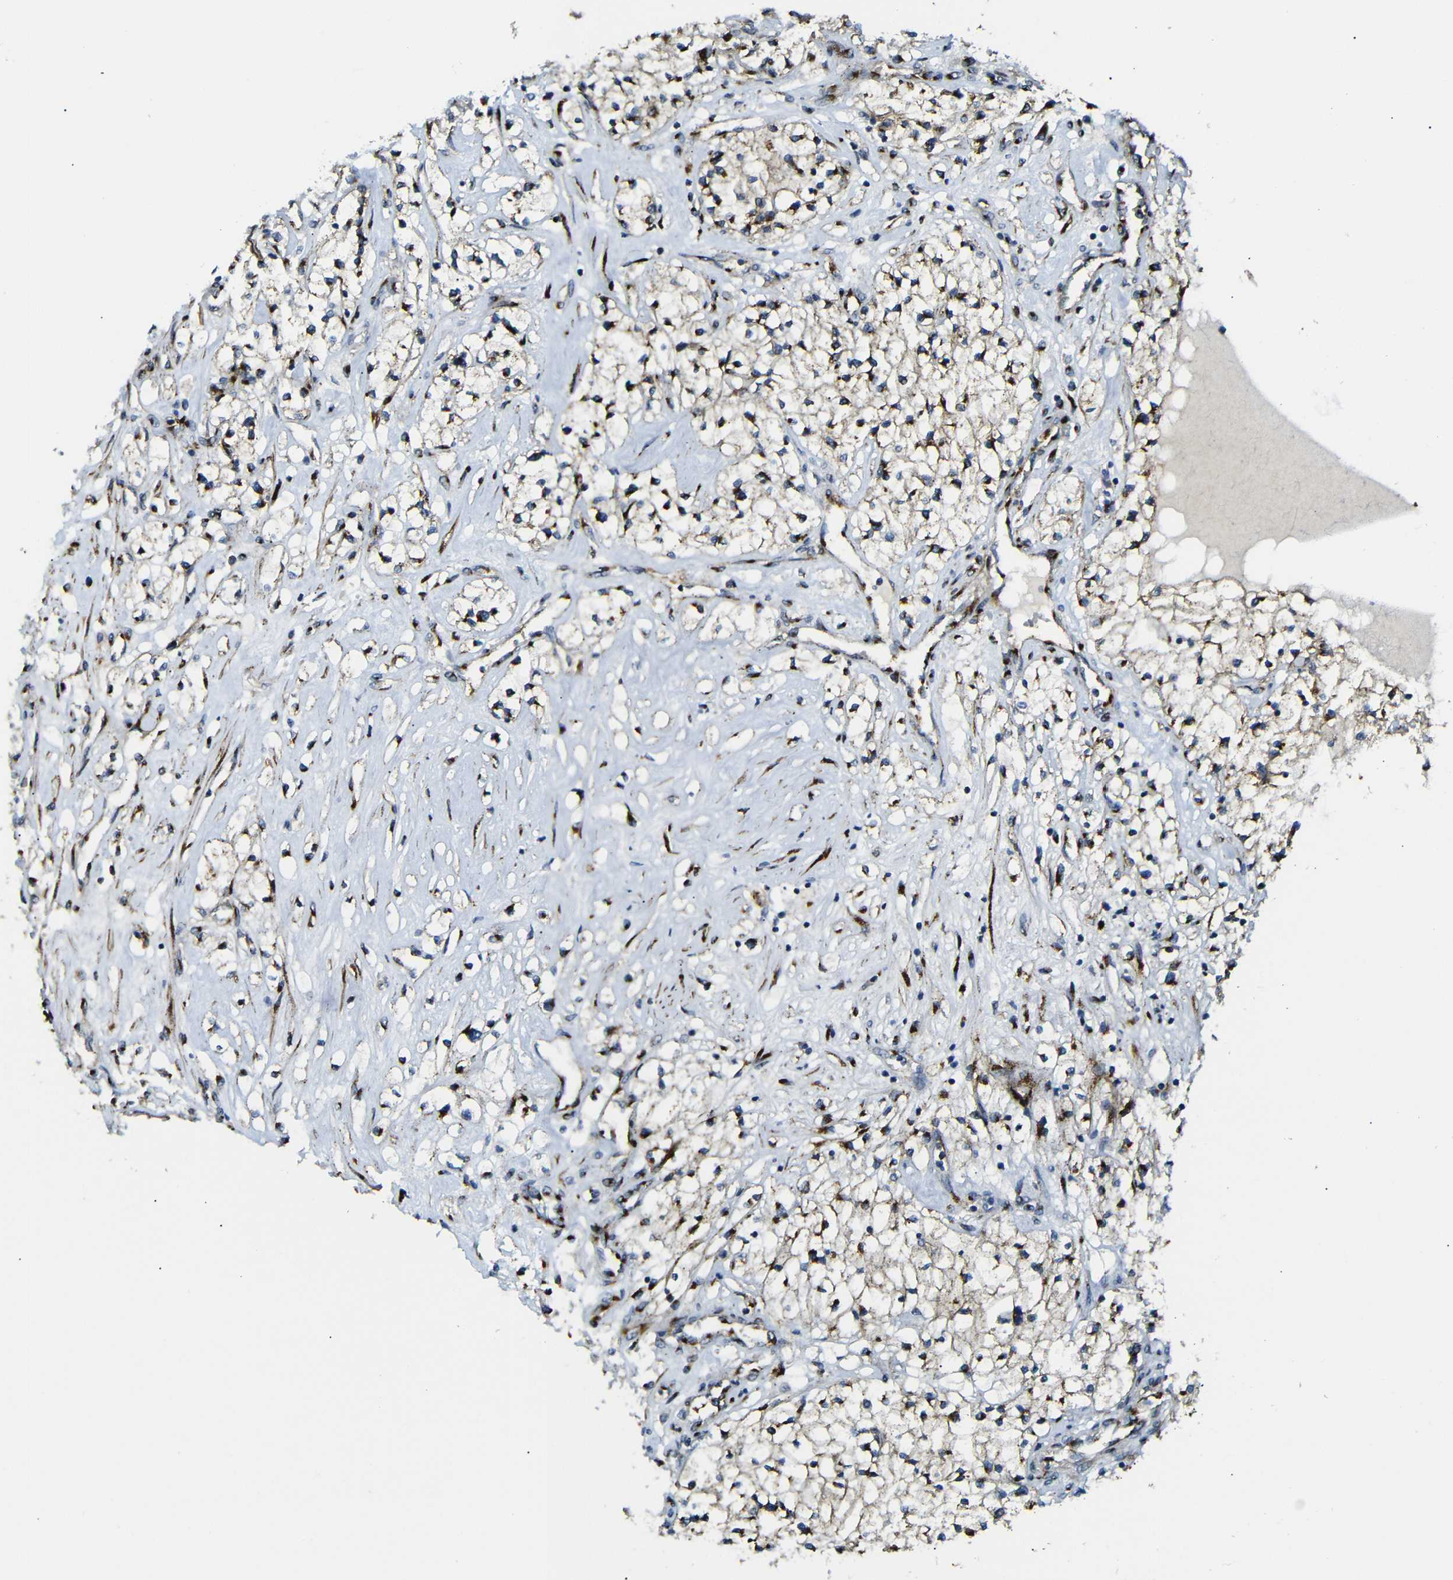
{"staining": {"intensity": "moderate", "quantity": ">75%", "location": "cytoplasmic/membranous"}, "tissue": "renal cancer", "cell_type": "Tumor cells", "image_type": "cancer", "snomed": [{"axis": "morphology", "description": "Adenocarcinoma, NOS"}, {"axis": "topography", "description": "Kidney"}], "caption": "Renal adenocarcinoma stained with a brown dye displays moderate cytoplasmic/membranous positive staining in about >75% of tumor cells.", "gene": "TGOLN2", "patient": {"sex": "male", "age": 68}}